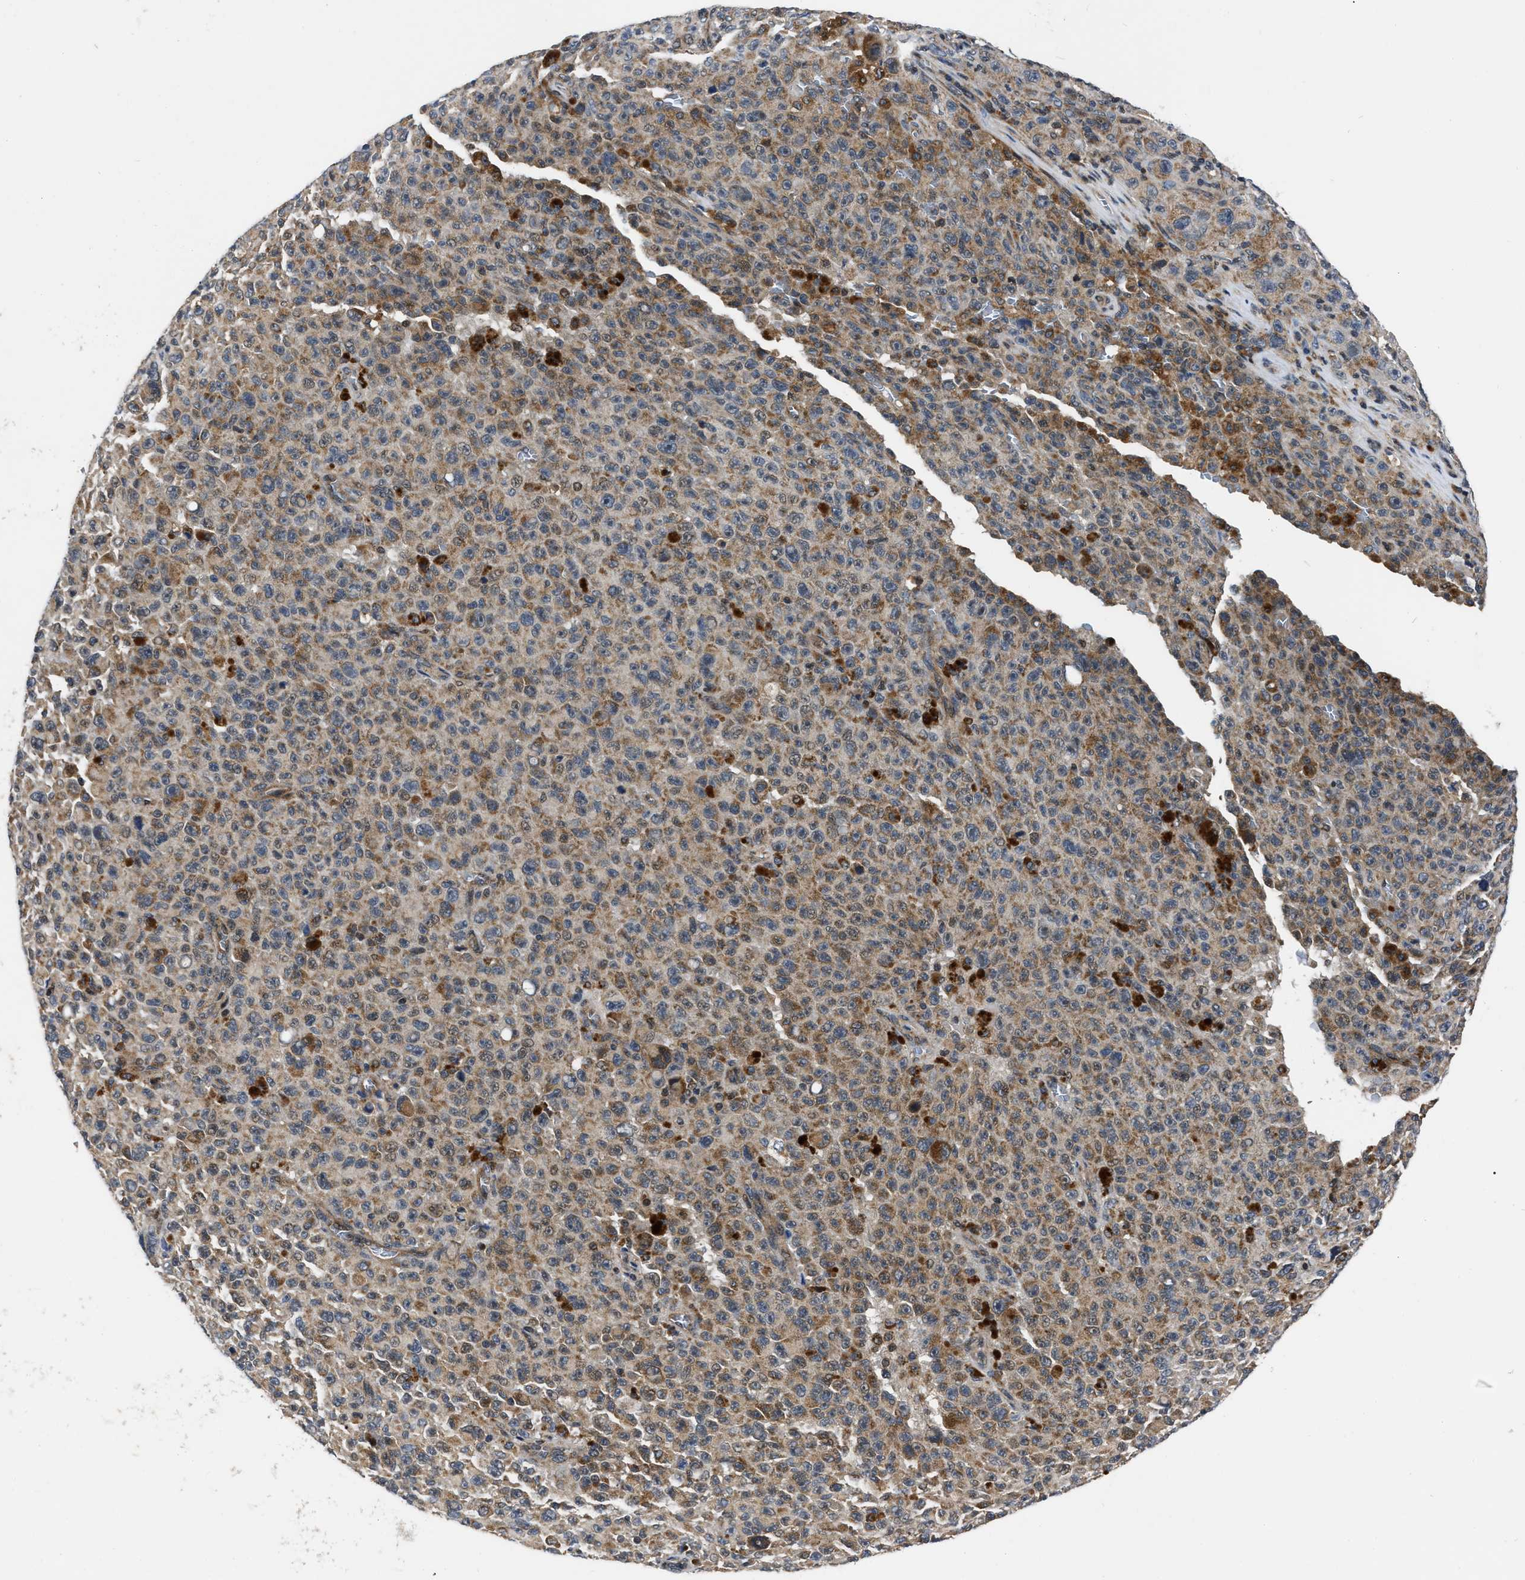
{"staining": {"intensity": "moderate", "quantity": ">75%", "location": "cytoplasmic/membranous"}, "tissue": "melanoma", "cell_type": "Tumor cells", "image_type": "cancer", "snomed": [{"axis": "morphology", "description": "Malignant melanoma, NOS"}, {"axis": "topography", "description": "Skin"}], "caption": "A micrograph showing moderate cytoplasmic/membranous staining in approximately >75% of tumor cells in melanoma, as visualized by brown immunohistochemical staining.", "gene": "PPWD1", "patient": {"sex": "female", "age": 82}}